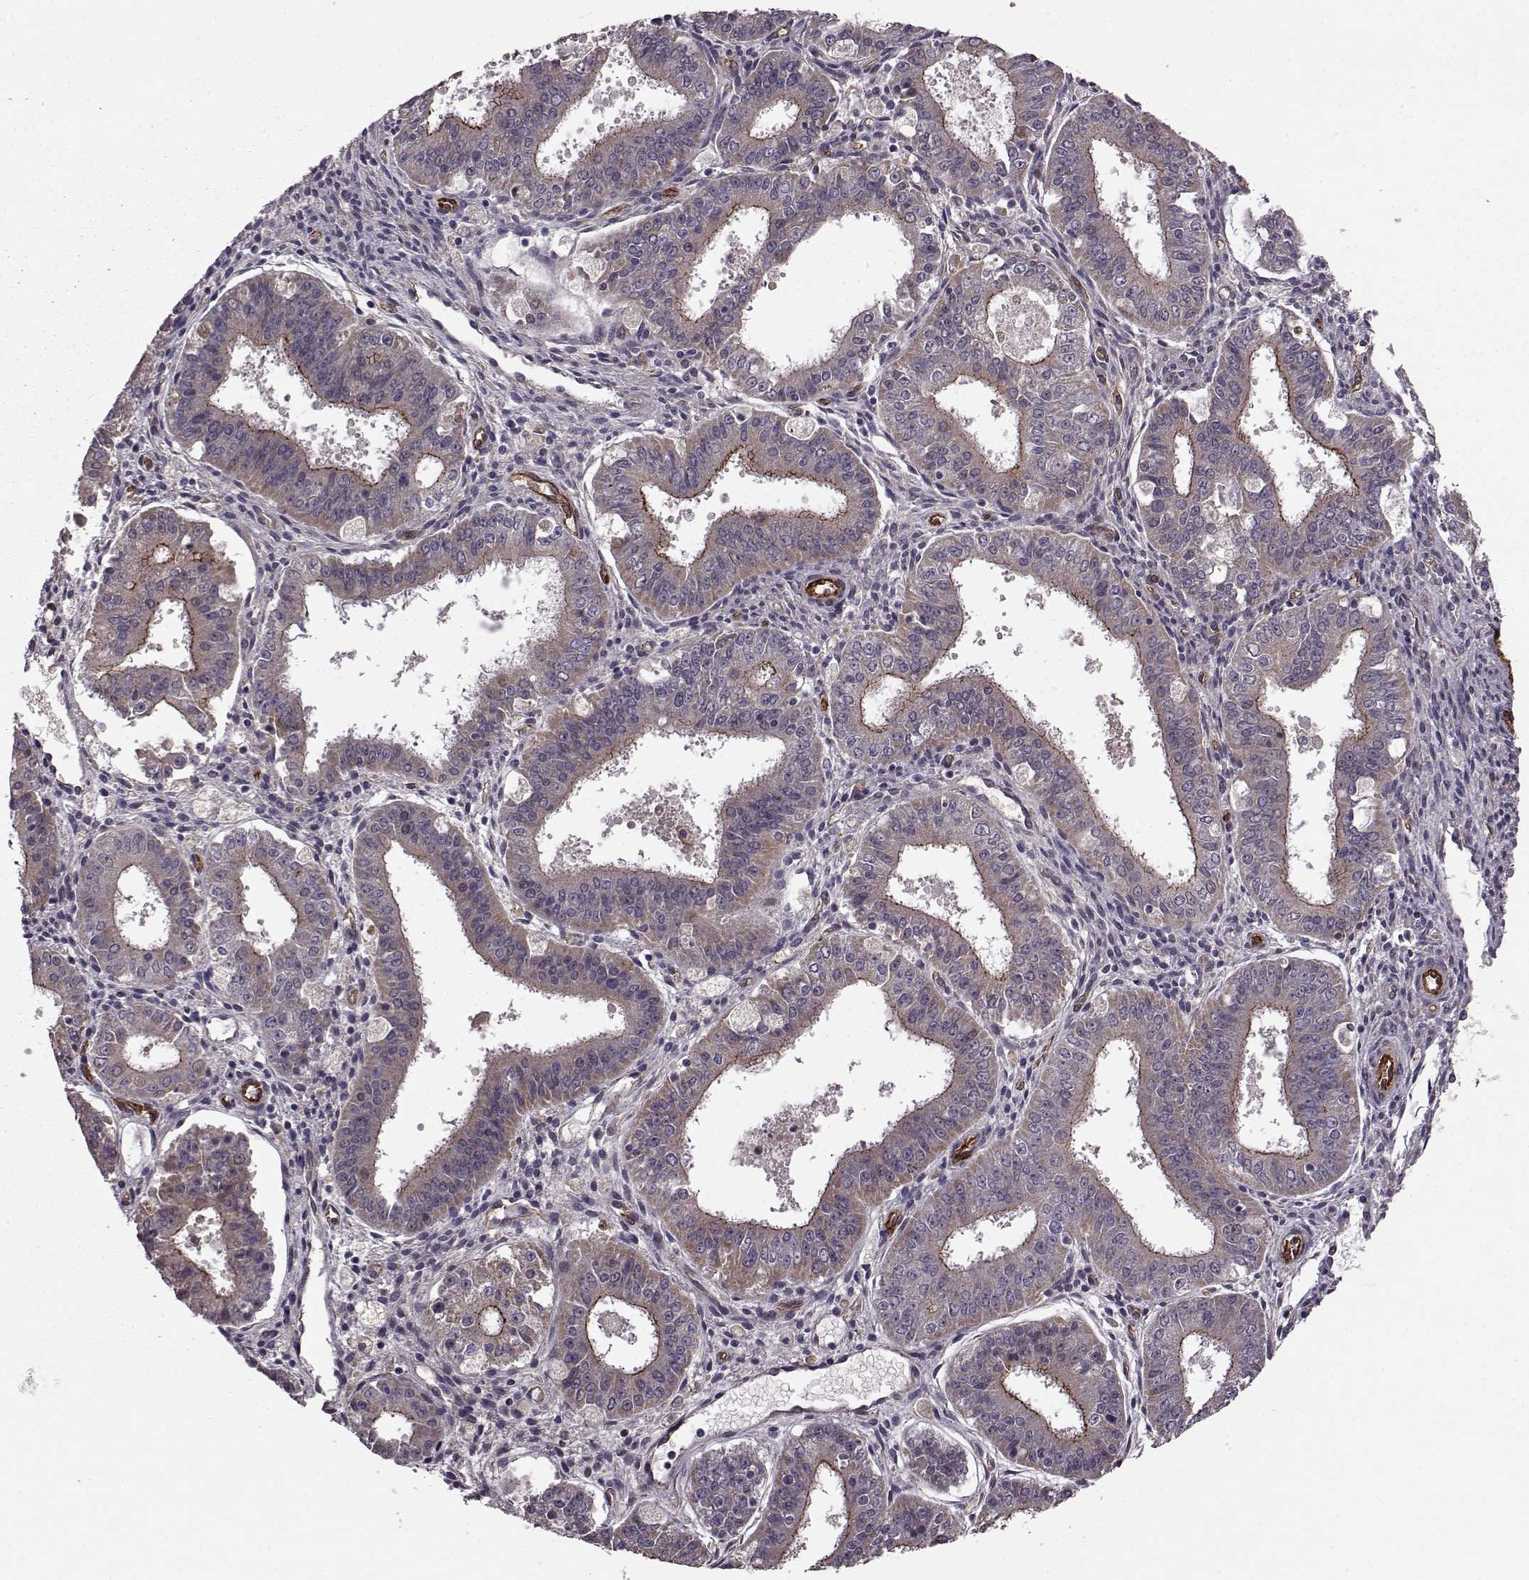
{"staining": {"intensity": "strong", "quantity": "25%-75%", "location": "cytoplasmic/membranous"}, "tissue": "ovarian cancer", "cell_type": "Tumor cells", "image_type": "cancer", "snomed": [{"axis": "morphology", "description": "Carcinoma, endometroid"}, {"axis": "topography", "description": "Ovary"}], "caption": "DAB immunohistochemical staining of ovarian cancer exhibits strong cytoplasmic/membranous protein positivity in approximately 25%-75% of tumor cells. (Brightfield microscopy of DAB IHC at high magnification).", "gene": "SYNPO", "patient": {"sex": "female", "age": 42}}